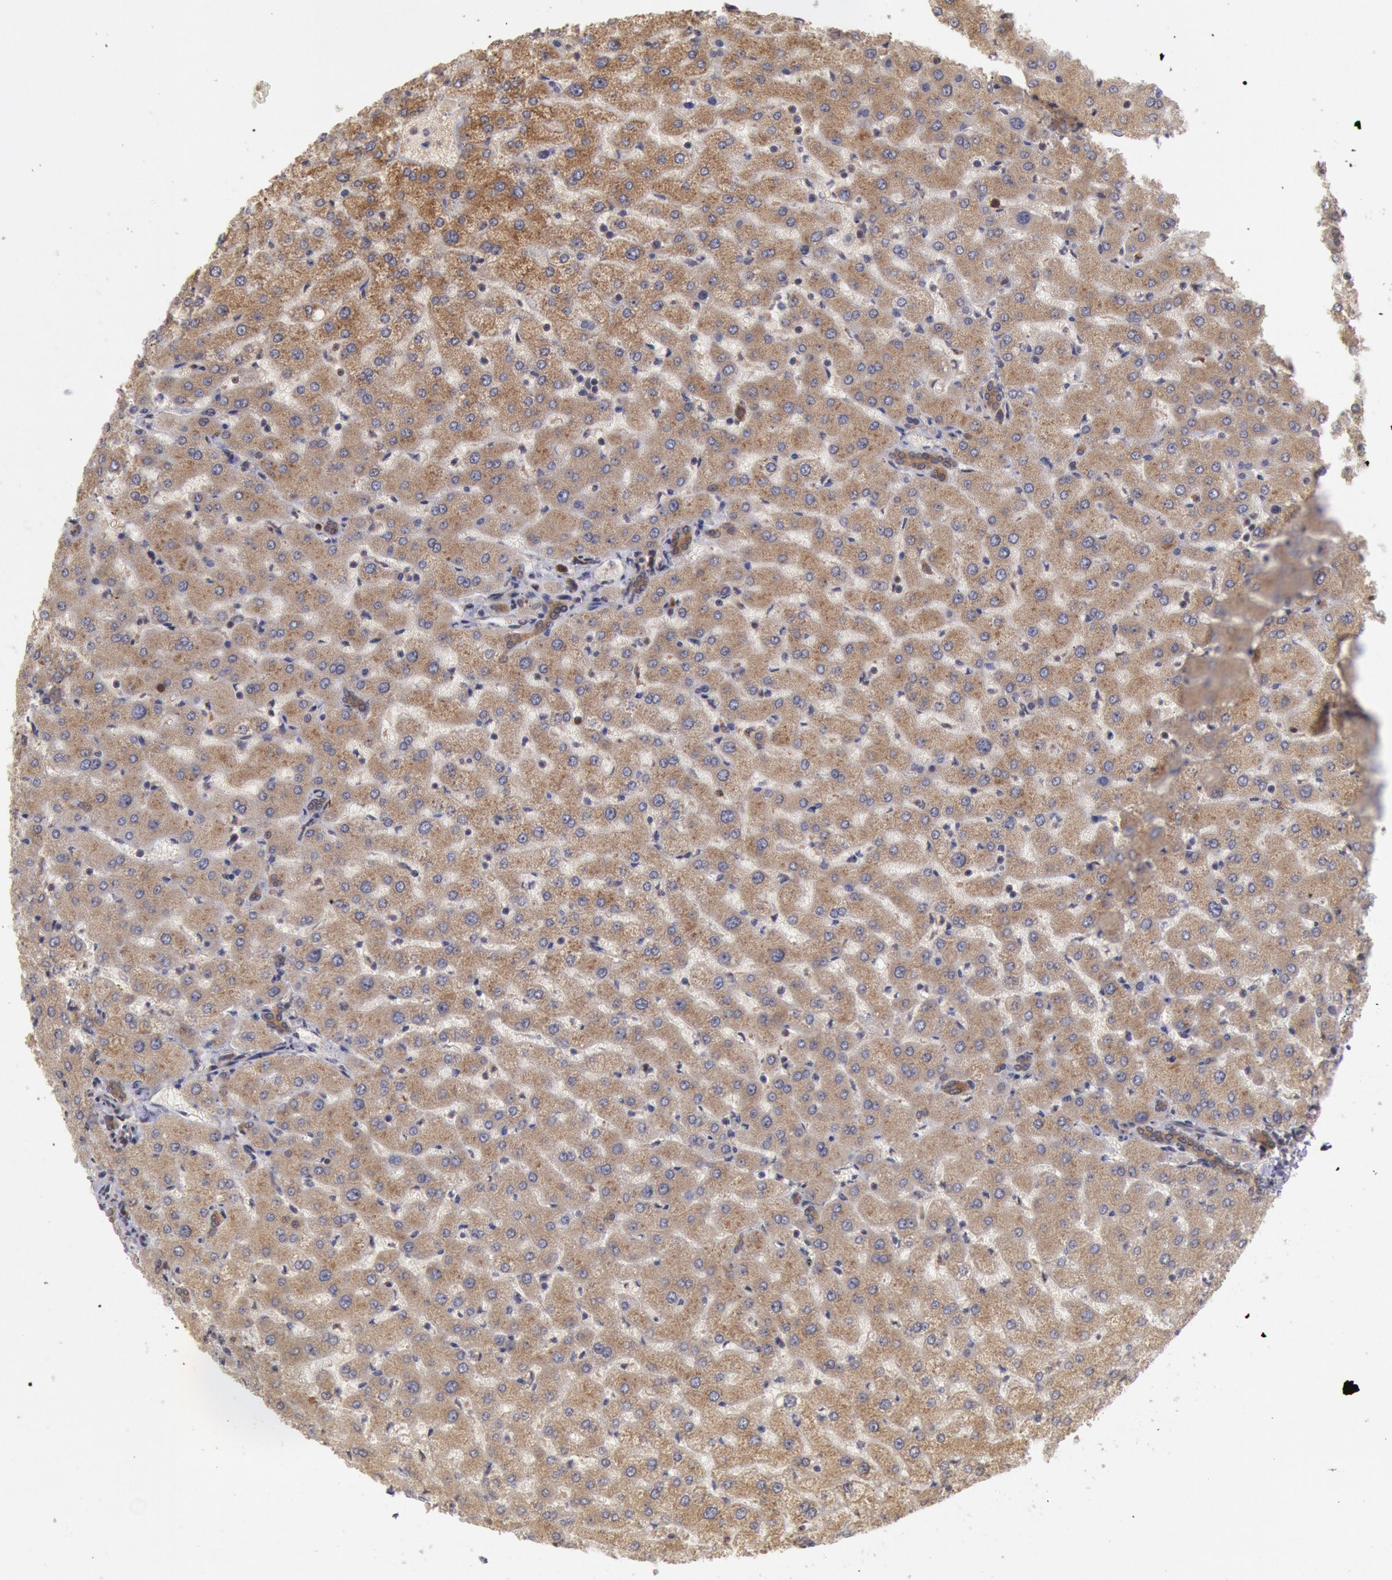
{"staining": {"intensity": "weak", "quantity": ">75%", "location": "cytoplasmic/membranous"}, "tissue": "liver", "cell_type": "Cholangiocytes", "image_type": "normal", "snomed": [{"axis": "morphology", "description": "Normal tissue, NOS"}, {"axis": "morphology", "description": "Fibrosis, NOS"}, {"axis": "topography", "description": "Liver"}], "caption": "Immunohistochemistry photomicrograph of benign liver stained for a protein (brown), which demonstrates low levels of weak cytoplasmic/membranous expression in approximately >75% of cholangiocytes.", "gene": "STX17", "patient": {"sex": "female", "age": 29}}